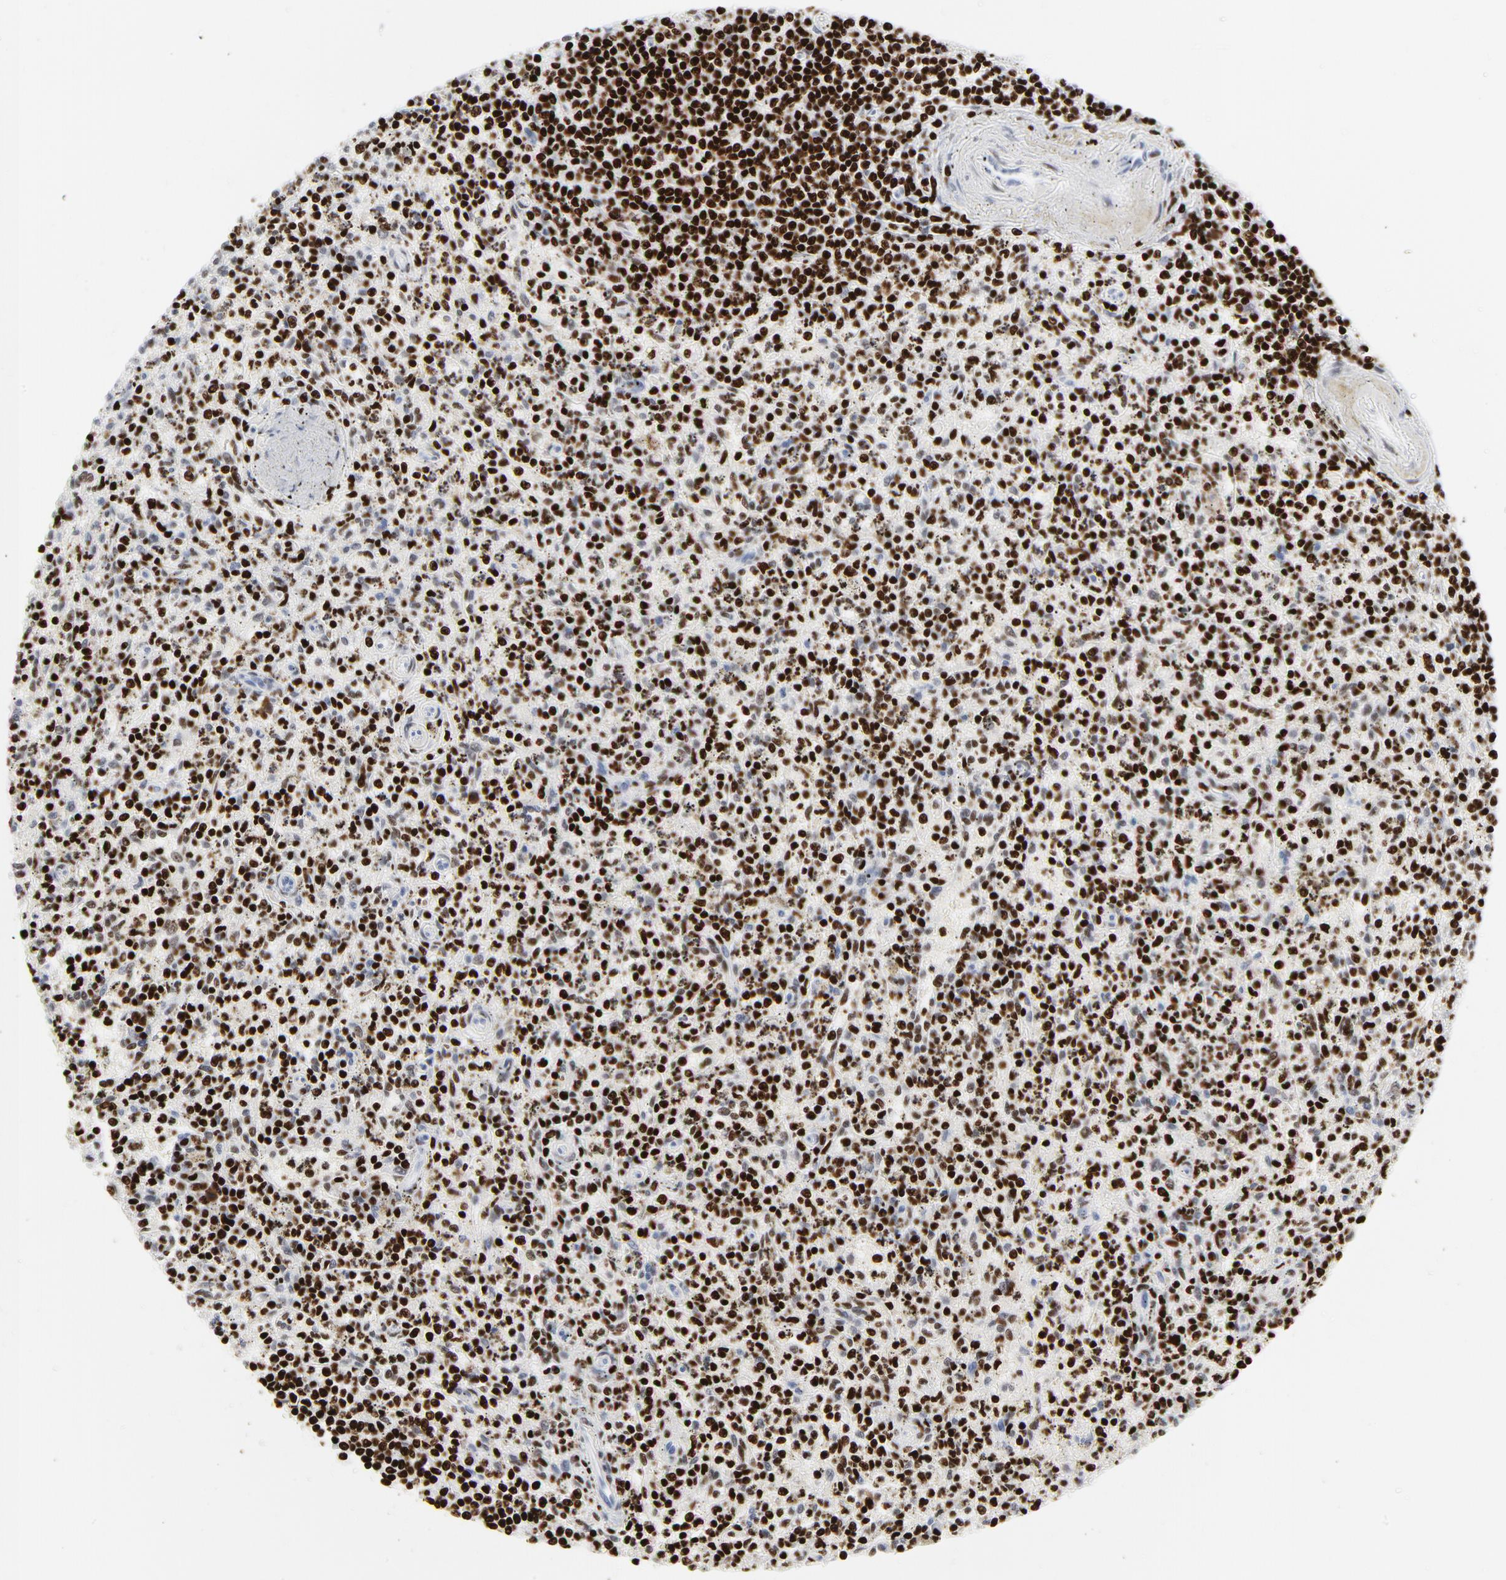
{"staining": {"intensity": "strong", "quantity": ">75%", "location": "nuclear"}, "tissue": "spleen", "cell_type": "Cells in red pulp", "image_type": "normal", "snomed": [{"axis": "morphology", "description": "Normal tissue, NOS"}, {"axis": "topography", "description": "Spleen"}], "caption": "Spleen was stained to show a protein in brown. There is high levels of strong nuclear staining in about >75% of cells in red pulp. (Stains: DAB in brown, nuclei in blue, Microscopy: brightfield microscopy at high magnification).", "gene": "SMARCC2", "patient": {"sex": "male", "age": 72}}